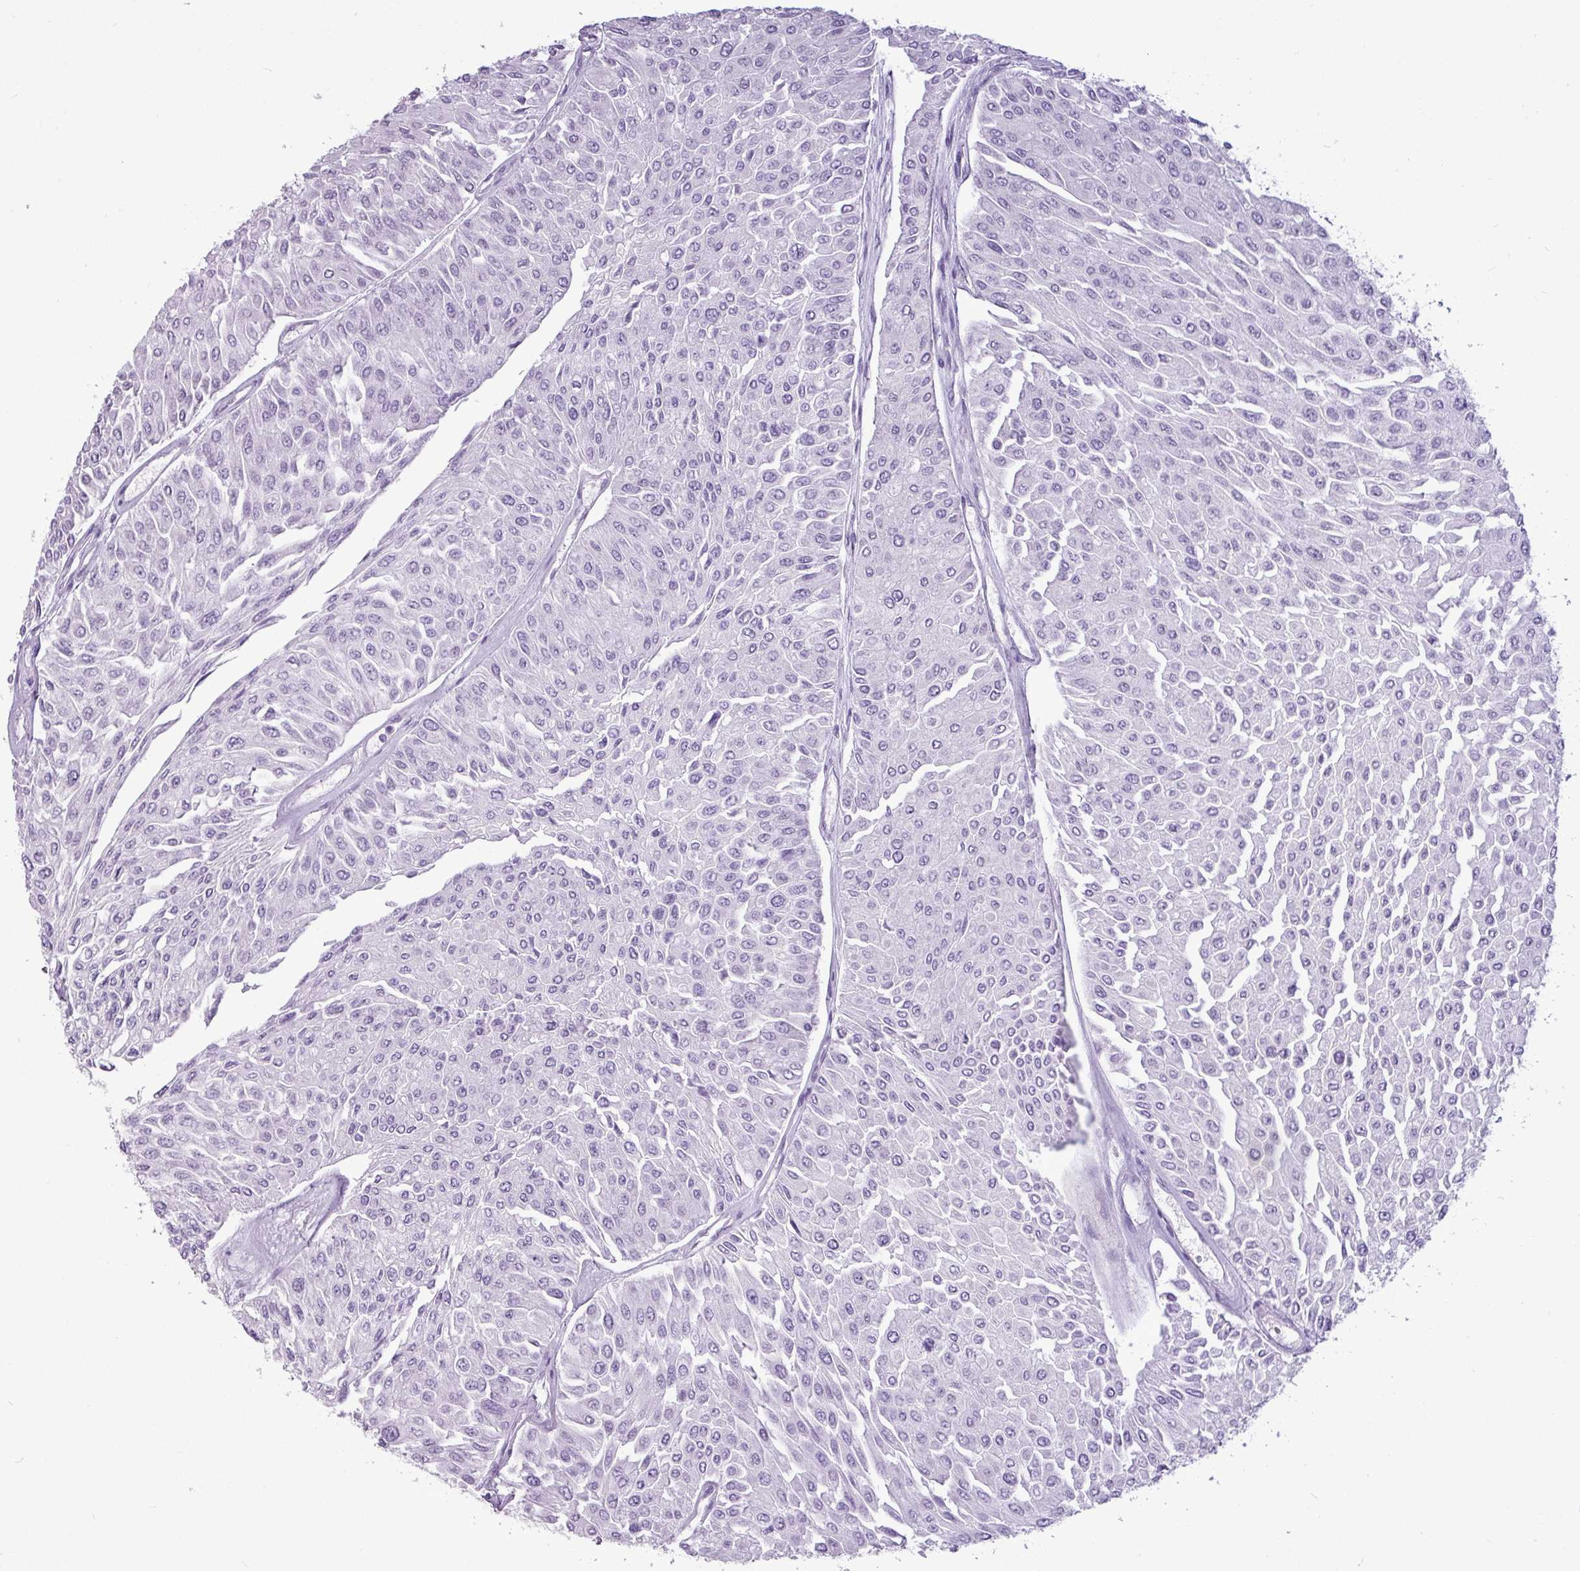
{"staining": {"intensity": "negative", "quantity": "none", "location": "none"}, "tissue": "urothelial cancer", "cell_type": "Tumor cells", "image_type": "cancer", "snomed": [{"axis": "morphology", "description": "Urothelial carcinoma, Low grade"}, {"axis": "topography", "description": "Urinary bladder"}], "caption": "An IHC micrograph of urothelial cancer is shown. There is no staining in tumor cells of urothelial cancer. (IHC, brightfield microscopy, high magnification).", "gene": "AMY2A", "patient": {"sex": "male", "age": 67}}